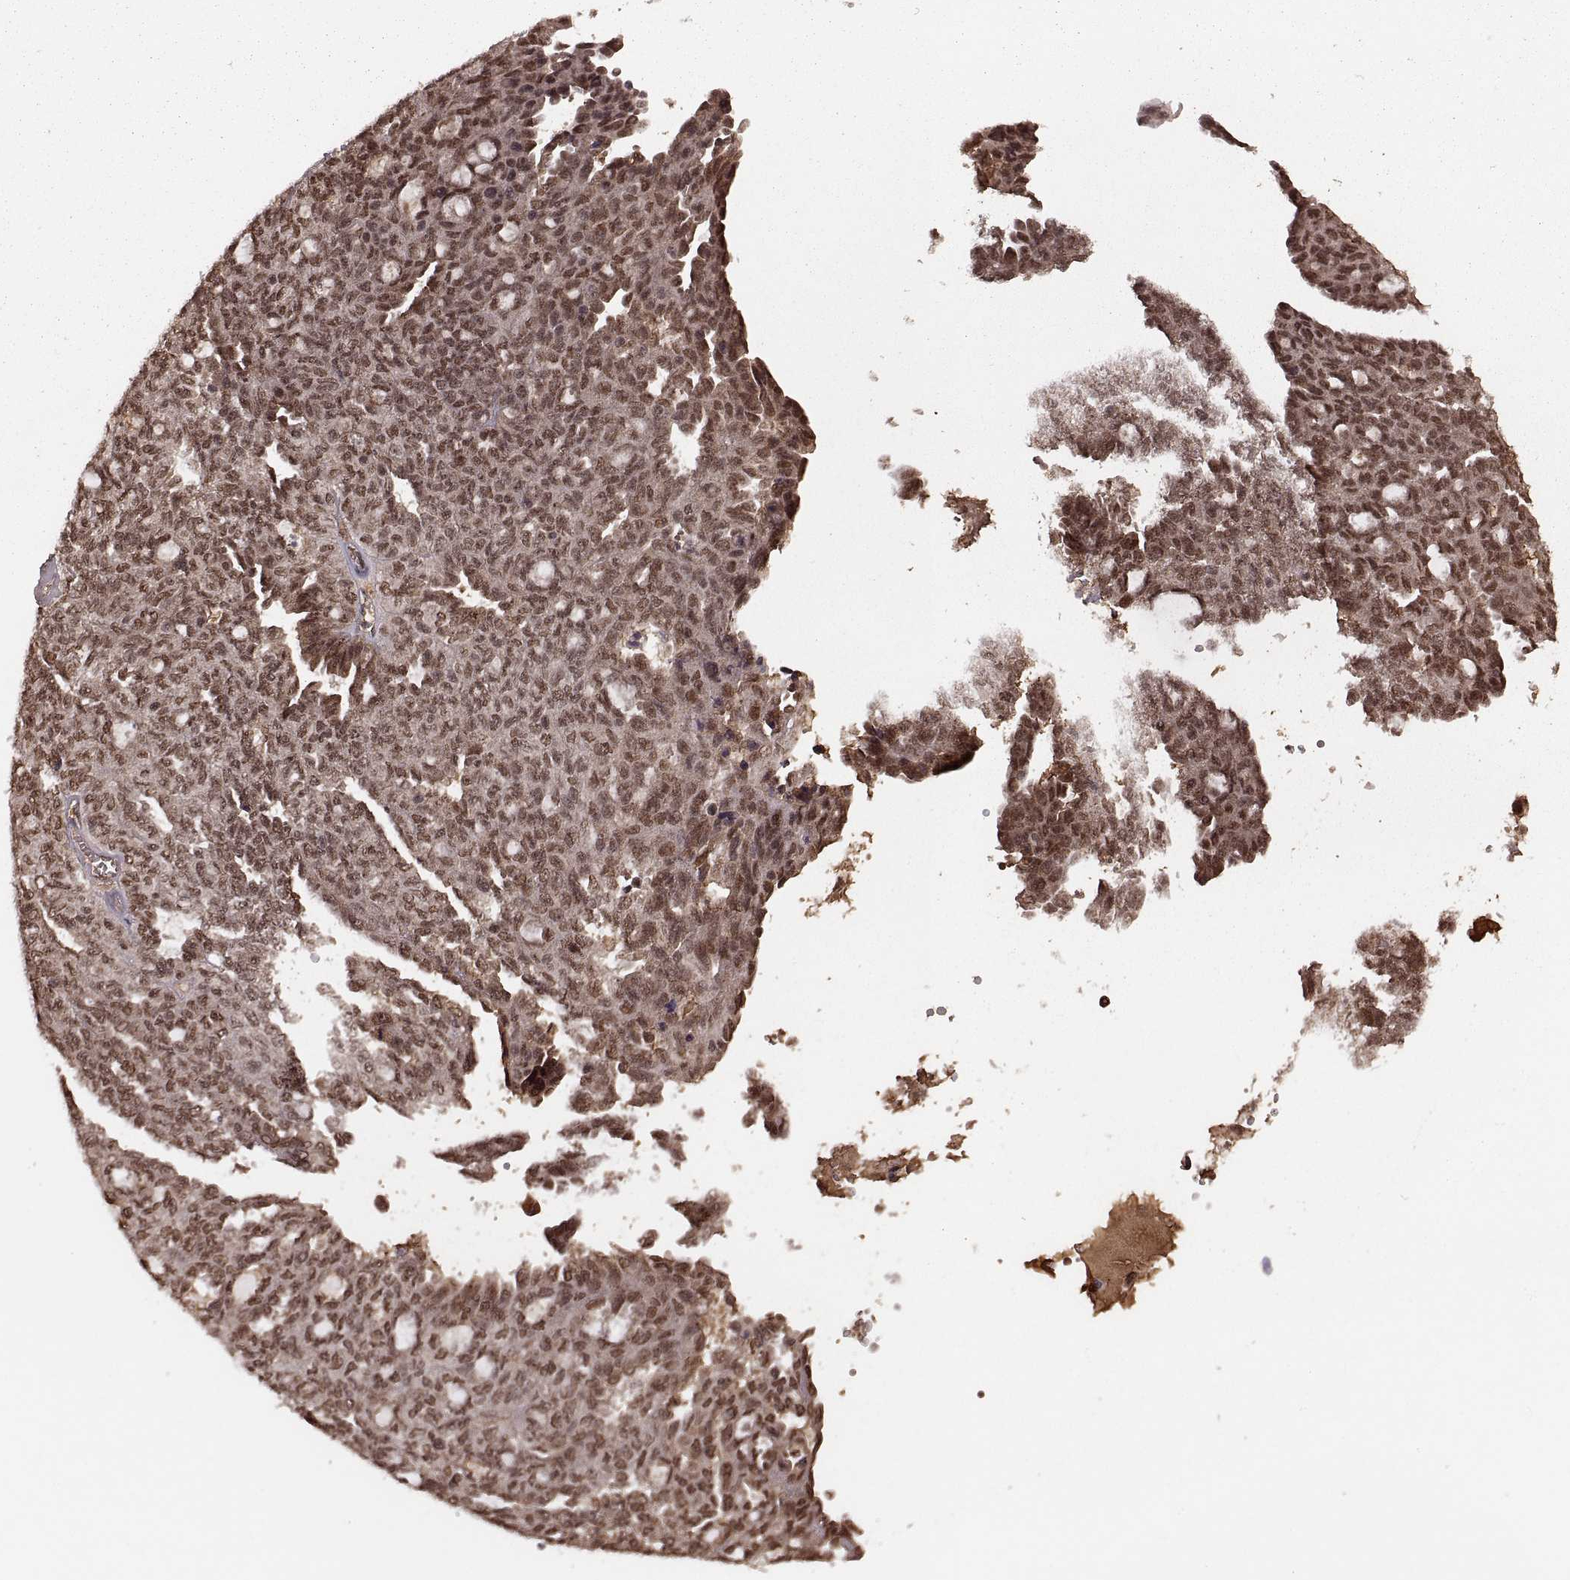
{"staining": {"intensity": "moderate", "quantity": ">75%", "location": "cytoplasmic/membranous,nuclear"}, "tissue": "ovarian cancer", "cell_type": "Tumor cells", "image_type": "cancer", "snomed": [{"axis": "morphology", "description": "Cystadenocarcinoma, serous, NOS"}, {"axis": "topography", "description": "Ovary"}], "caption": "A high-resolution image shows immunohistochemistry staining of ovarian cancer (serous cystadenocarcinoma), which demonstrates moderate cytoplasmic/membranous and nuclear positivity in about >75% of tumor cells.", "gene": "RFT1", "patient": {"sex": "female", "age": 71}}